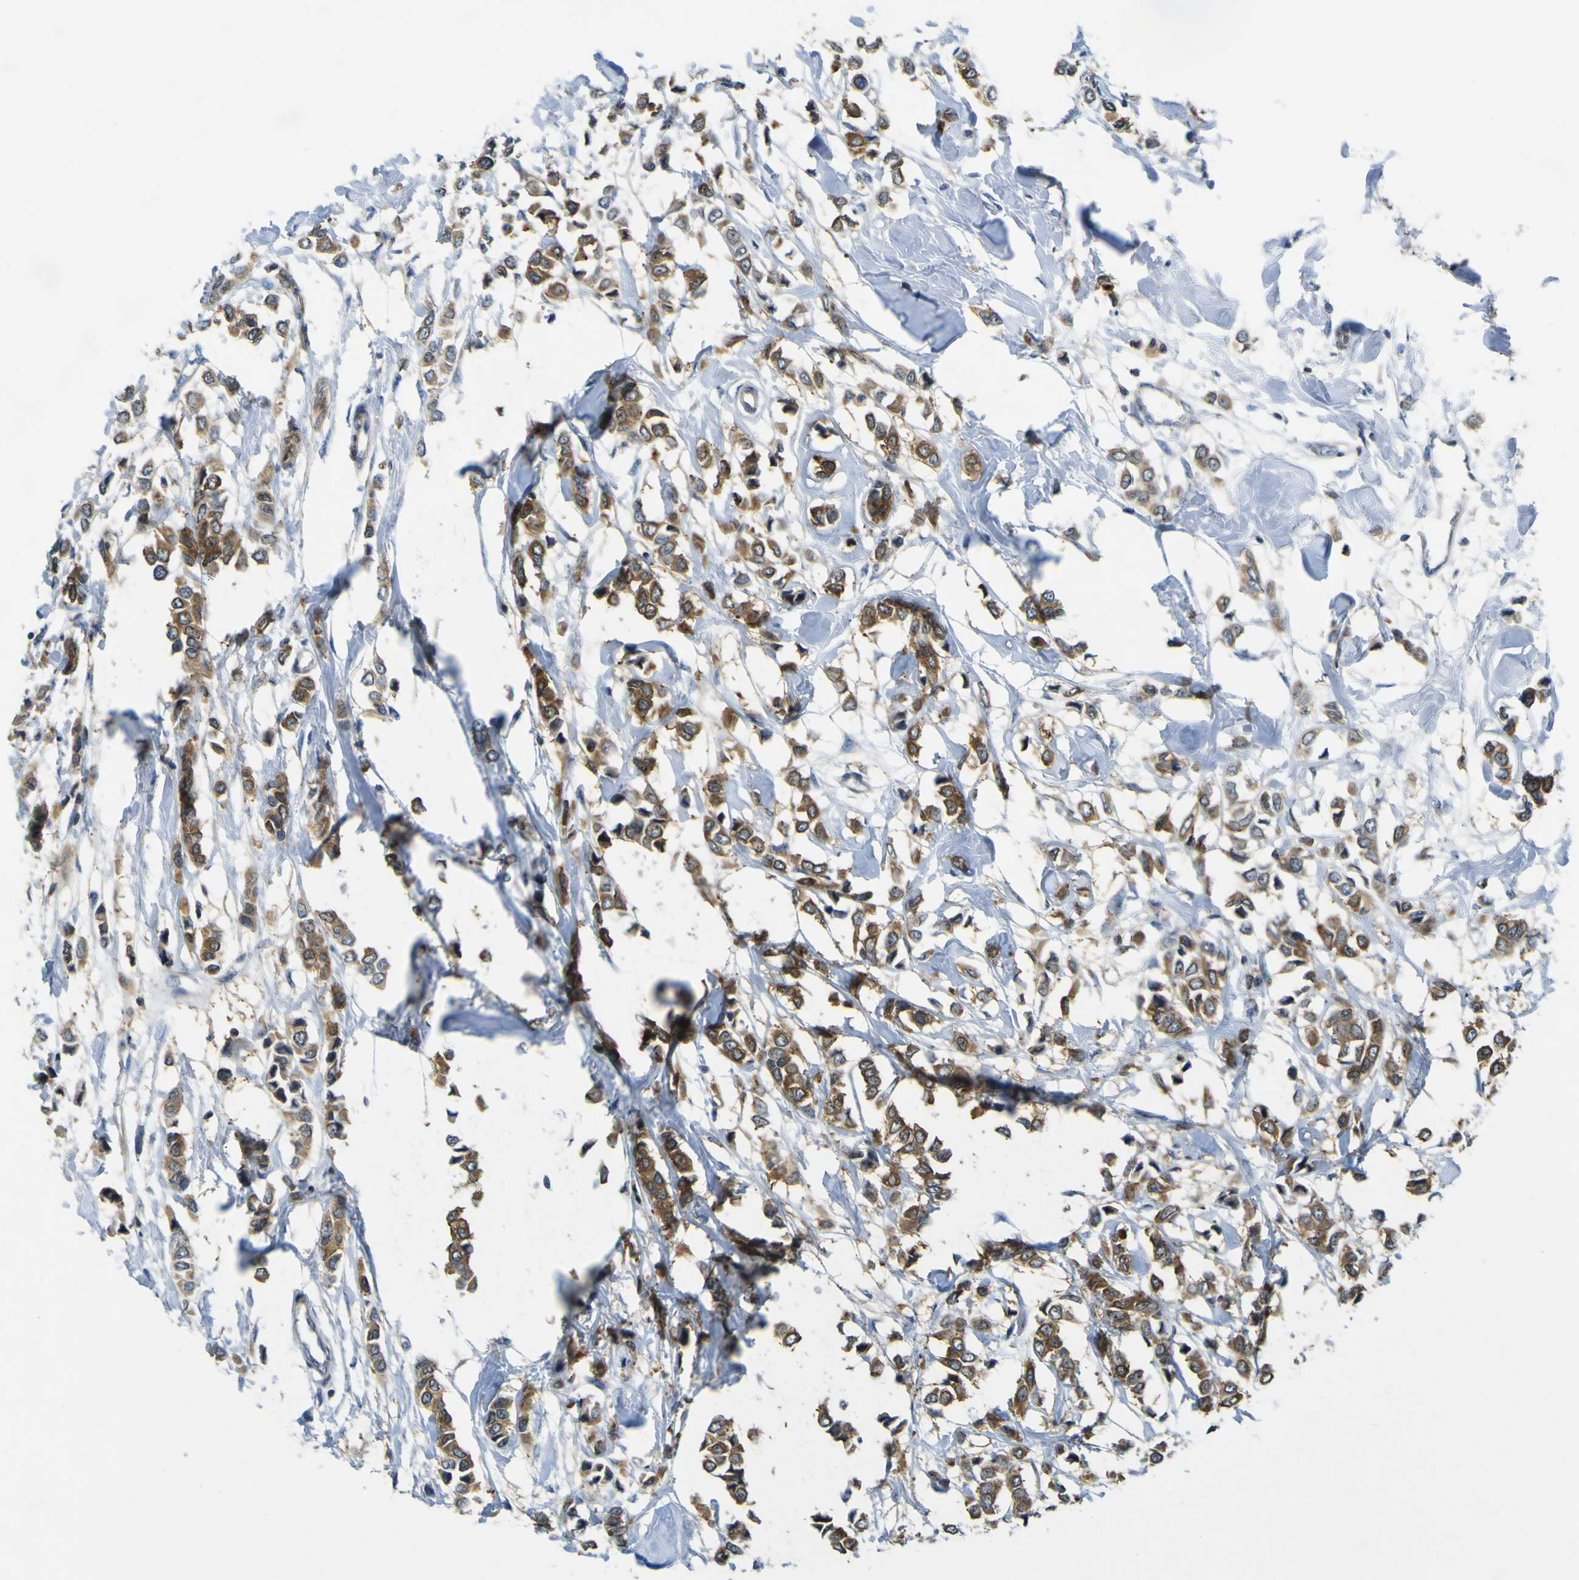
{"staining": {"intensity": "strong", "quantity": "25%-75%", "location": "cytoplasmic/membranous"}, "tissue": "breast cancer", "cell_type": "Tumor cells", "image_type": "cancer", "snomed": [{"axis": "morphology", "description": "Lobular carcinoma"}, {"axis": "topography", "description": "Breast"}], "caption": "Brown immunohistochemical staining in human breast lobular carcinoma exhibits strong cytoplasmic/membranous positivity in about 25%-75% of tumor cells.", "gene": "EML2", "patient": {"sex": "female", "age": 51}}